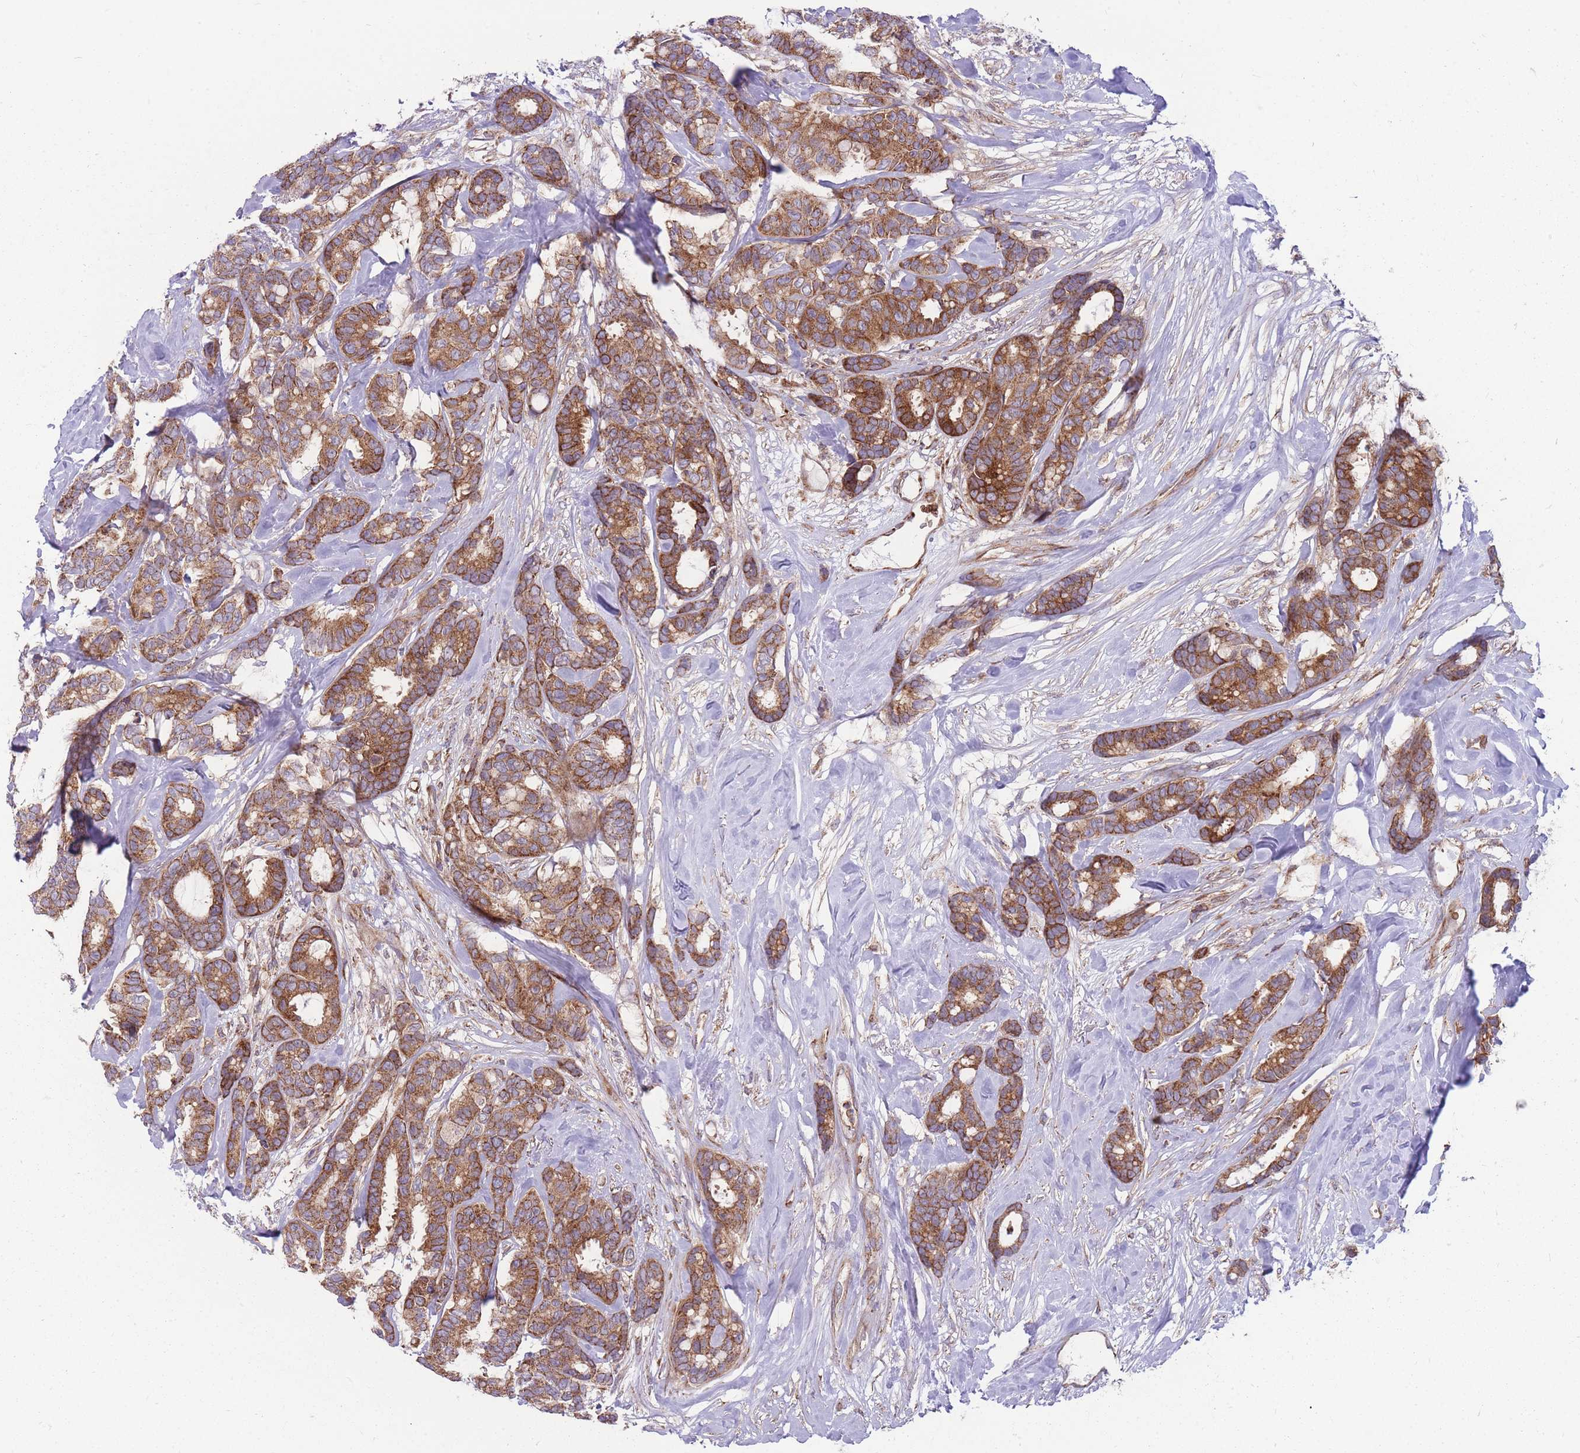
{"staining": {"intensity": "strong", "quantity": ">75%", "location": "cytoplasmic/membranous"}, "tissue": "breast cancer", "cell_type": "Tumor cells", "image_type": "cancer", "snomed": [{"axis": "morphology", "description": "Duct carcinoma"}, {"axis": "topography", "description": "Breast"}], "caption": "Immunohistochemical staining of human breast intraductal carcinoma exhibits strong cytoplasmic/membranous protein staining in about >75% of tumor cells.", "gene": "ANKRD10", "patient": {"sex": "female", "age": 87}}